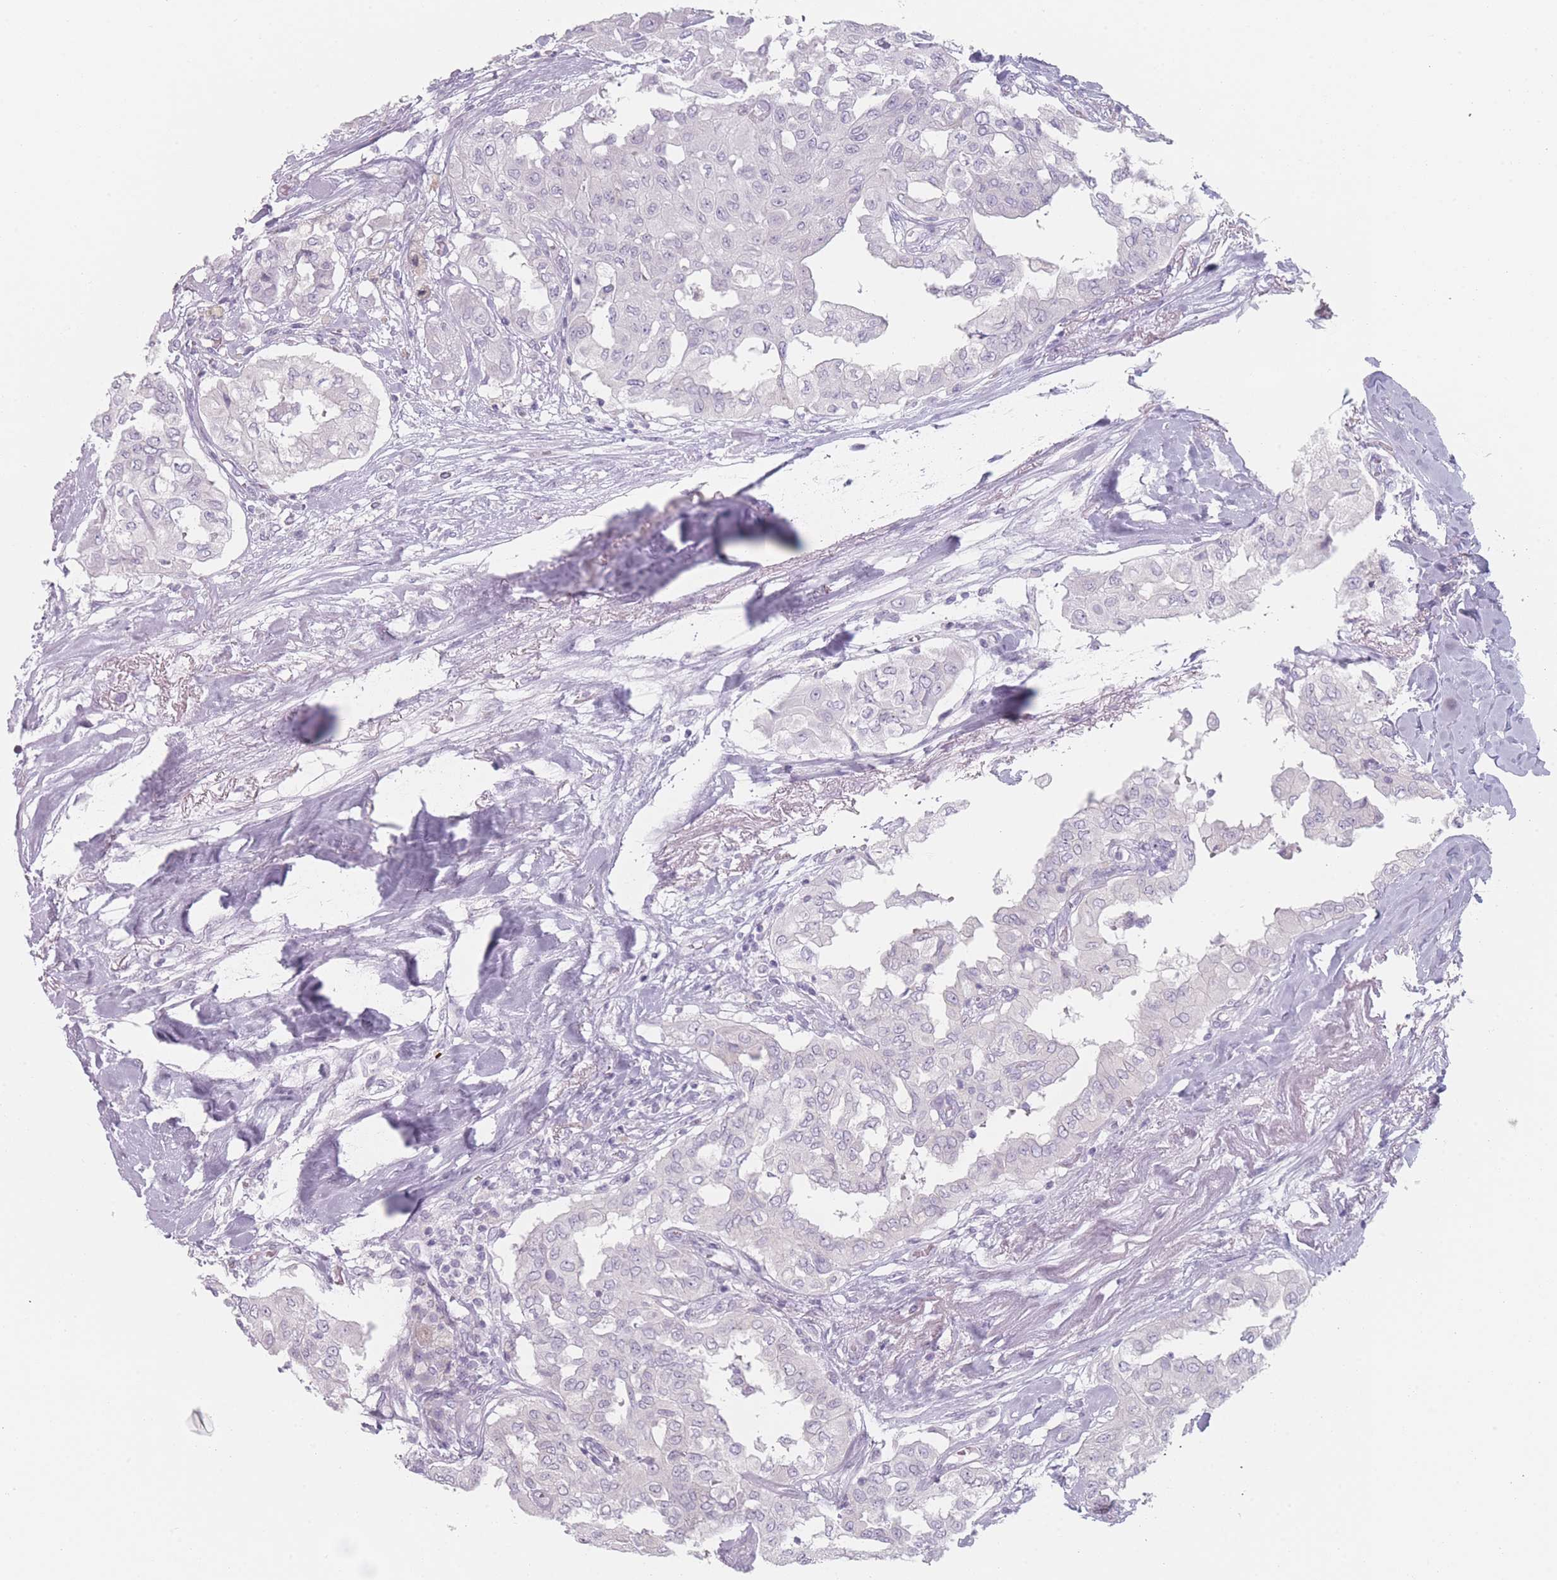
{"staining": {"intensity": "negative", "quantity": "none", "location": "none"}, "tissue": "thyroid cancer", "cell_type": "Tumor cells", "image_type": "cancer", "snomed": [{"axis": "morphology", "description": "Papillary adenocarcinoma, NOS"}, {"axis": "topography", "description": "Thyroid gland"}], "caption": "Human thyroid papillary adenocarcinoma stained for a protein using immunohistochemistry demonstrates no expression in tumor cells.", "gene": "RNF4", "patient": {"sex": "female", "age": 59}}